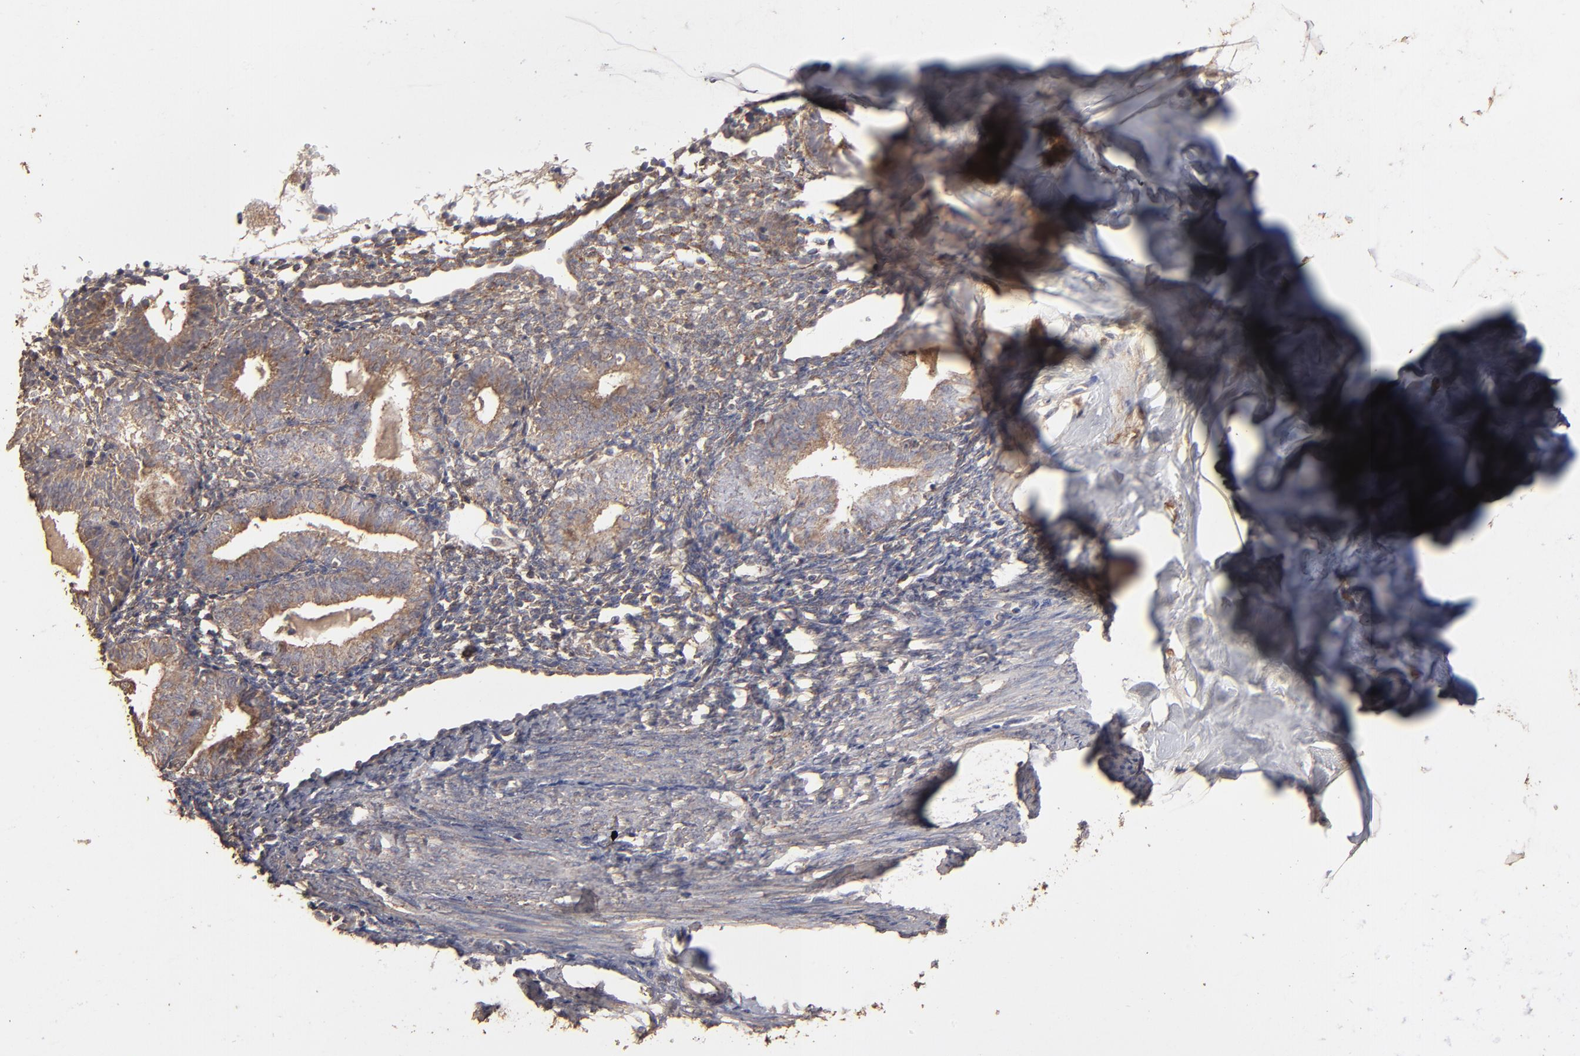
{"staining": {"intensity": "moderate", "quantity": ">75%", "location": "cytoplasmic/membranous"}, "tissue": "endometrium", "cell_type": "Cells in endometrial stroma", "image_type": "normal", "snomed": [{"axis": "morphology", "description": "Normal tissue, NOS"}, {"axis": "topography", "description": "Endometrium"}], "caption": "Immunohistochemical staining of benign endometrium displays >75% levels of moderate cytoplasmic/membranous protein positivity in about >75% of cells in endometrial stroma.", "gene": "MMP2", "patient": {"sex": "female", "age": 61}}